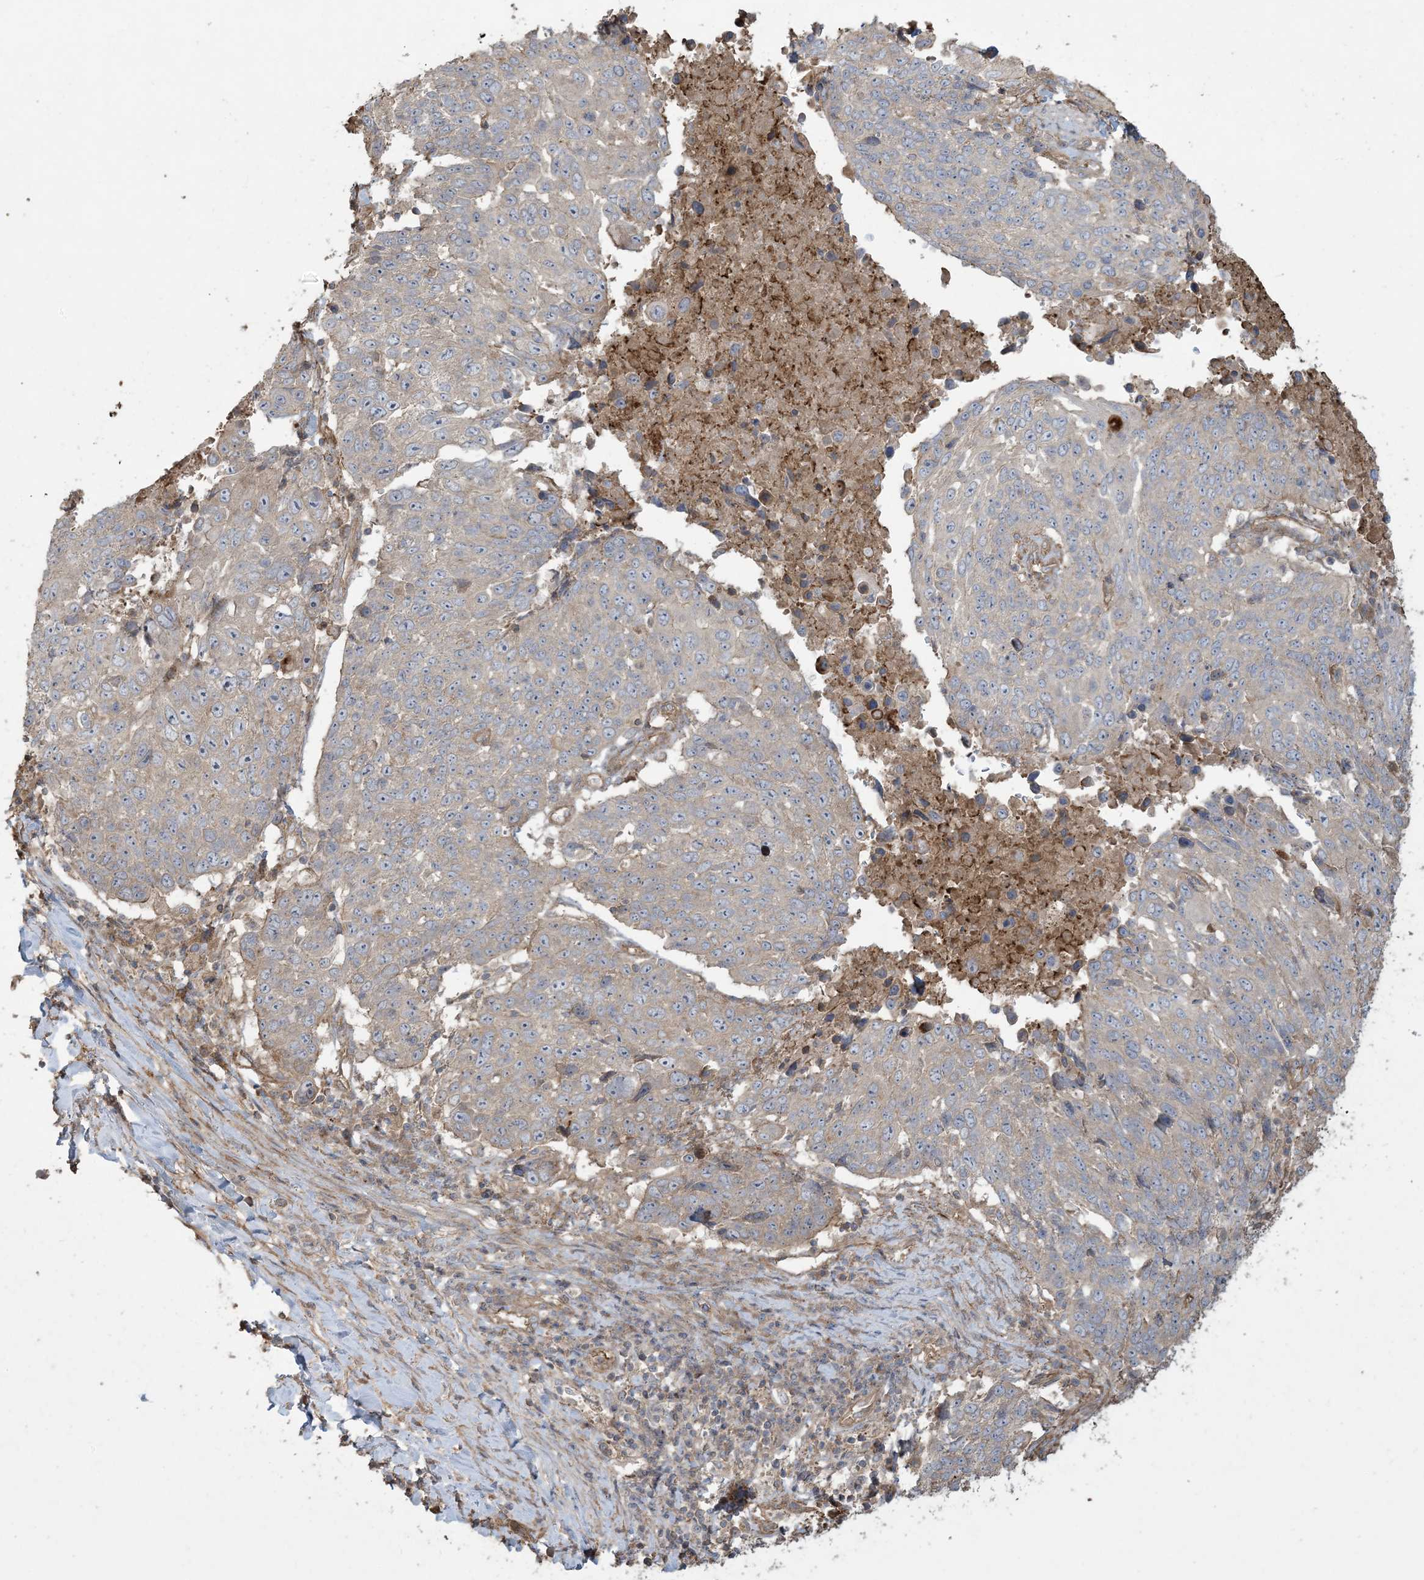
{"staining": {"intensity": "weak", "quantity": "<25%", "location": "cytoplasmic/membranous"}, "tissue": "lung cancer", "cell_type": "Tumor cells", "image_type": "cancer", "snomed": [{"axis": "morphology", "description": "Squamous cell carcinoma, NOS"}, {"axis": "topography", "description": "Lung"}], "caption": "High power microscopy photomicrograph of an immunohistochemistry photomicrograph of lung squamous cell carcinoma, revealing no significant expression in tumor cells. Nuclei are stained in blue.", "gene": "KLHL18", "patient": {"sex": "male", "age": 66}}